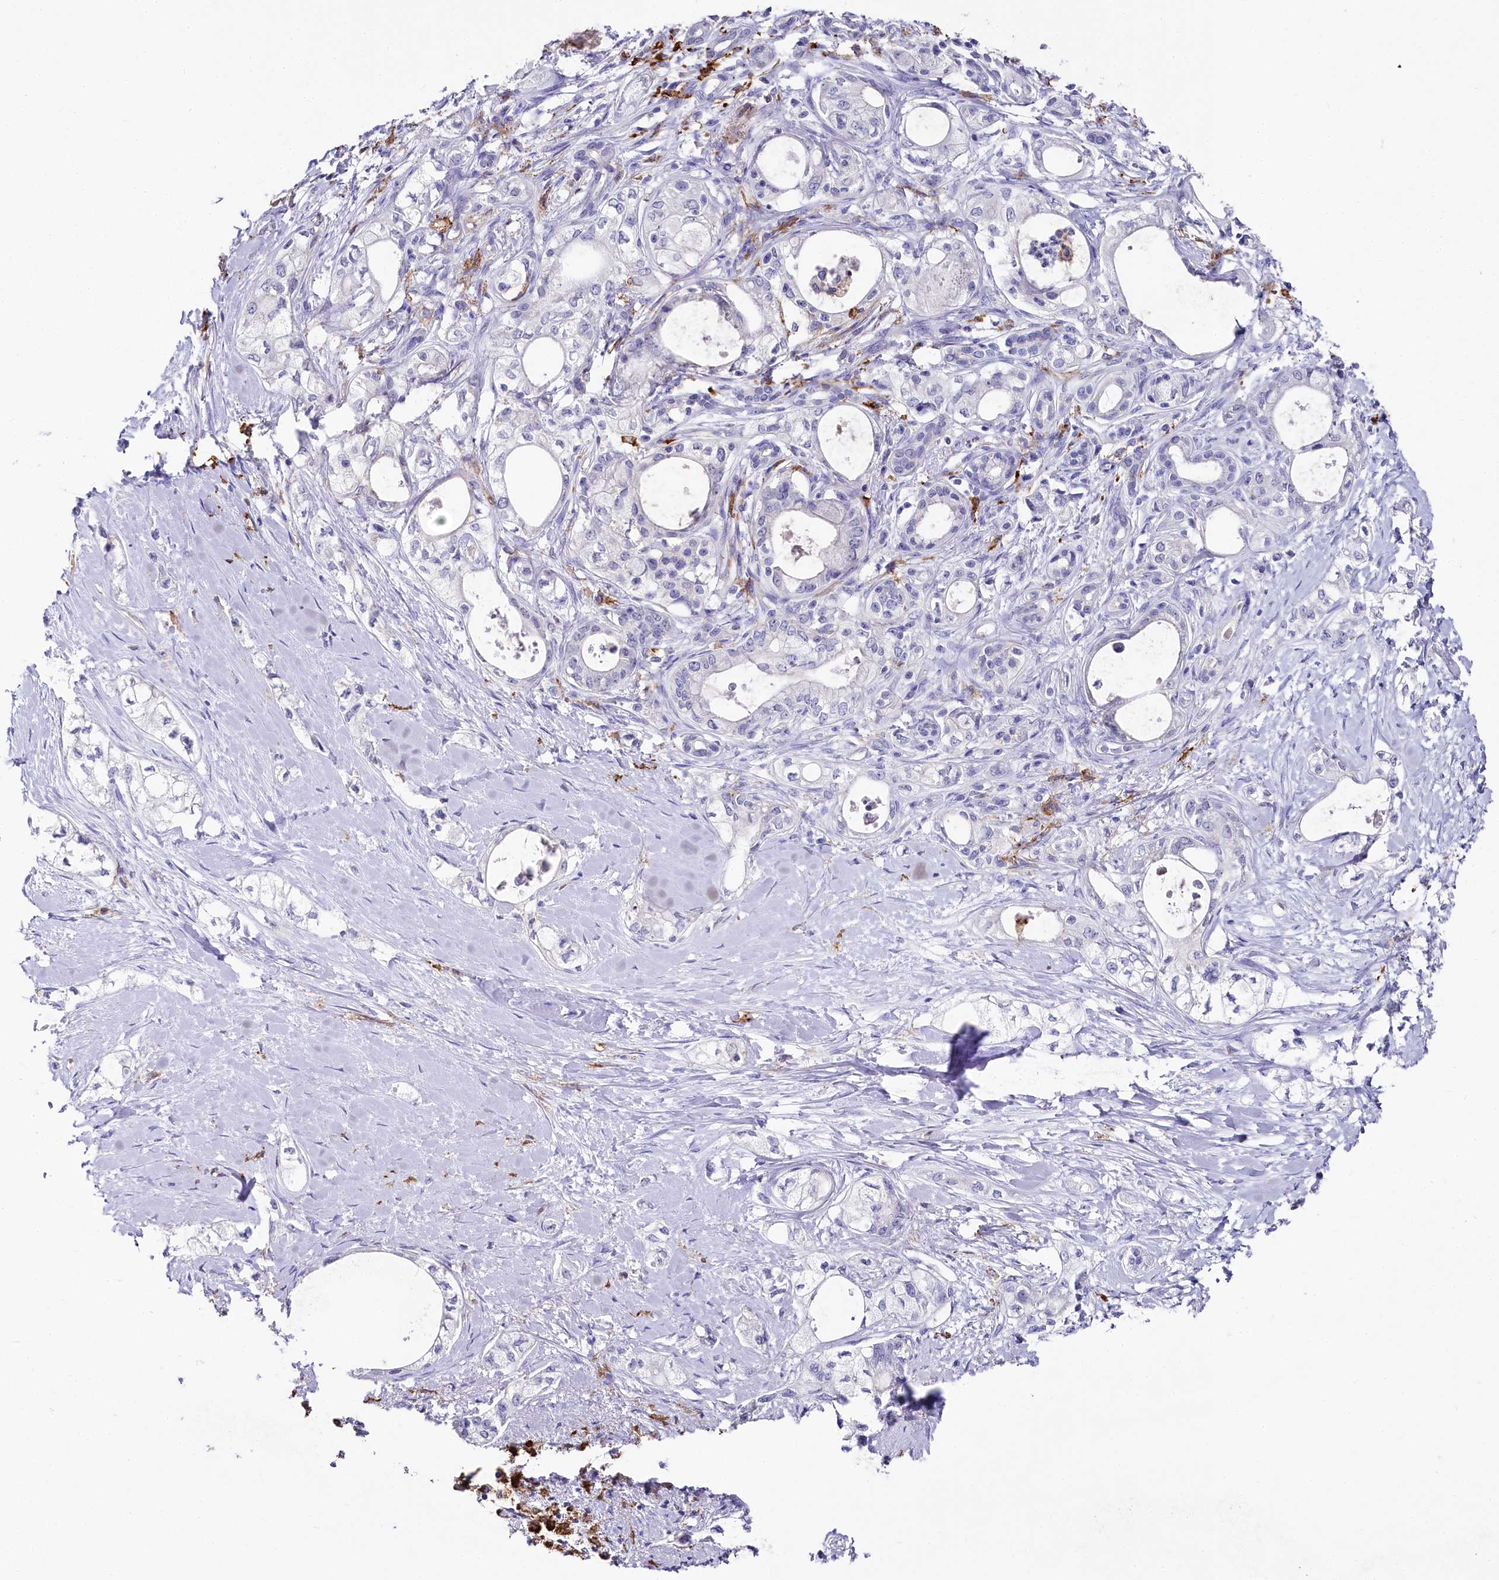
{"staining": {"intensity": "negative", "quantity": "none", "location": "none"}, "tissue": "pancreatic cancer", "cell_type": "Tumor cells", "image_type": "cancer", "snomed": [{"axis": "morphology", "description": "Adenocarcinoma, NOS"}, {"axis": "topography", "description": "Pancreas"}], "caption": "IHC of human pancreatic adenocarcinoma demonstrates no positivity in tumor cells. The staining was performed using DAB (3,3'-diaminobenzidine) to visualize the protein expression in brown, while the nuclei were stained in blue with hematoxylin (Magnification: 20x).", "gene": "CLEC4M", "patient": {"sex": "male", "age": 70}}